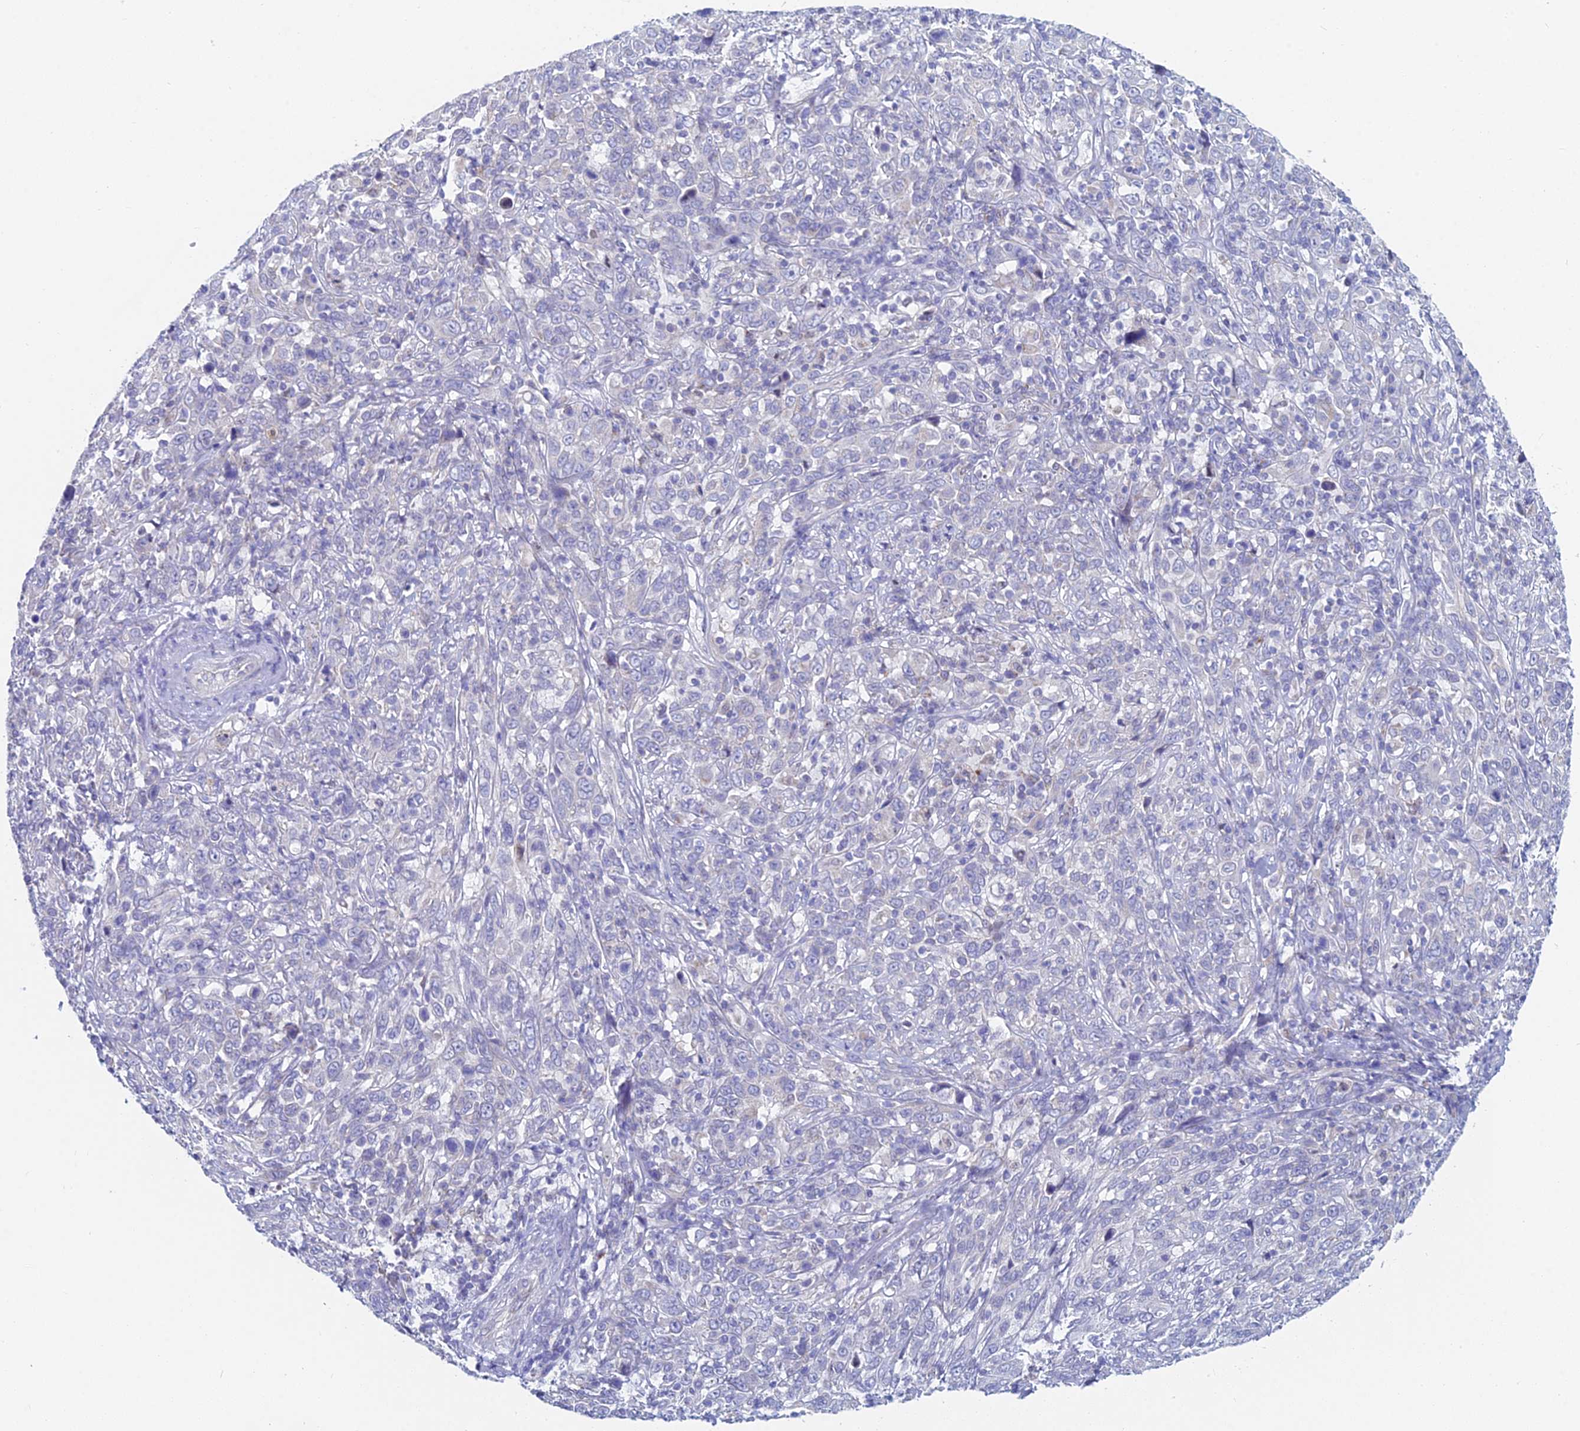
{"staining": {"intensity": "negative", "quantity": "none", "location": "none"}, "tissue": "cervical cancer", "cell_type": "Tumor cells", "image_type": "cancer", "snomed": [{"axis": "morphology", "description": "Squamous cell carcinoma, NOS"}, {"axis": "topography", "description": "Cervix"}], "caption": "Tumor cells are negative for protein expression in human cervical cancer.", "gene": "ACSM1", "patient": {"sex": "female", "age": 46}}